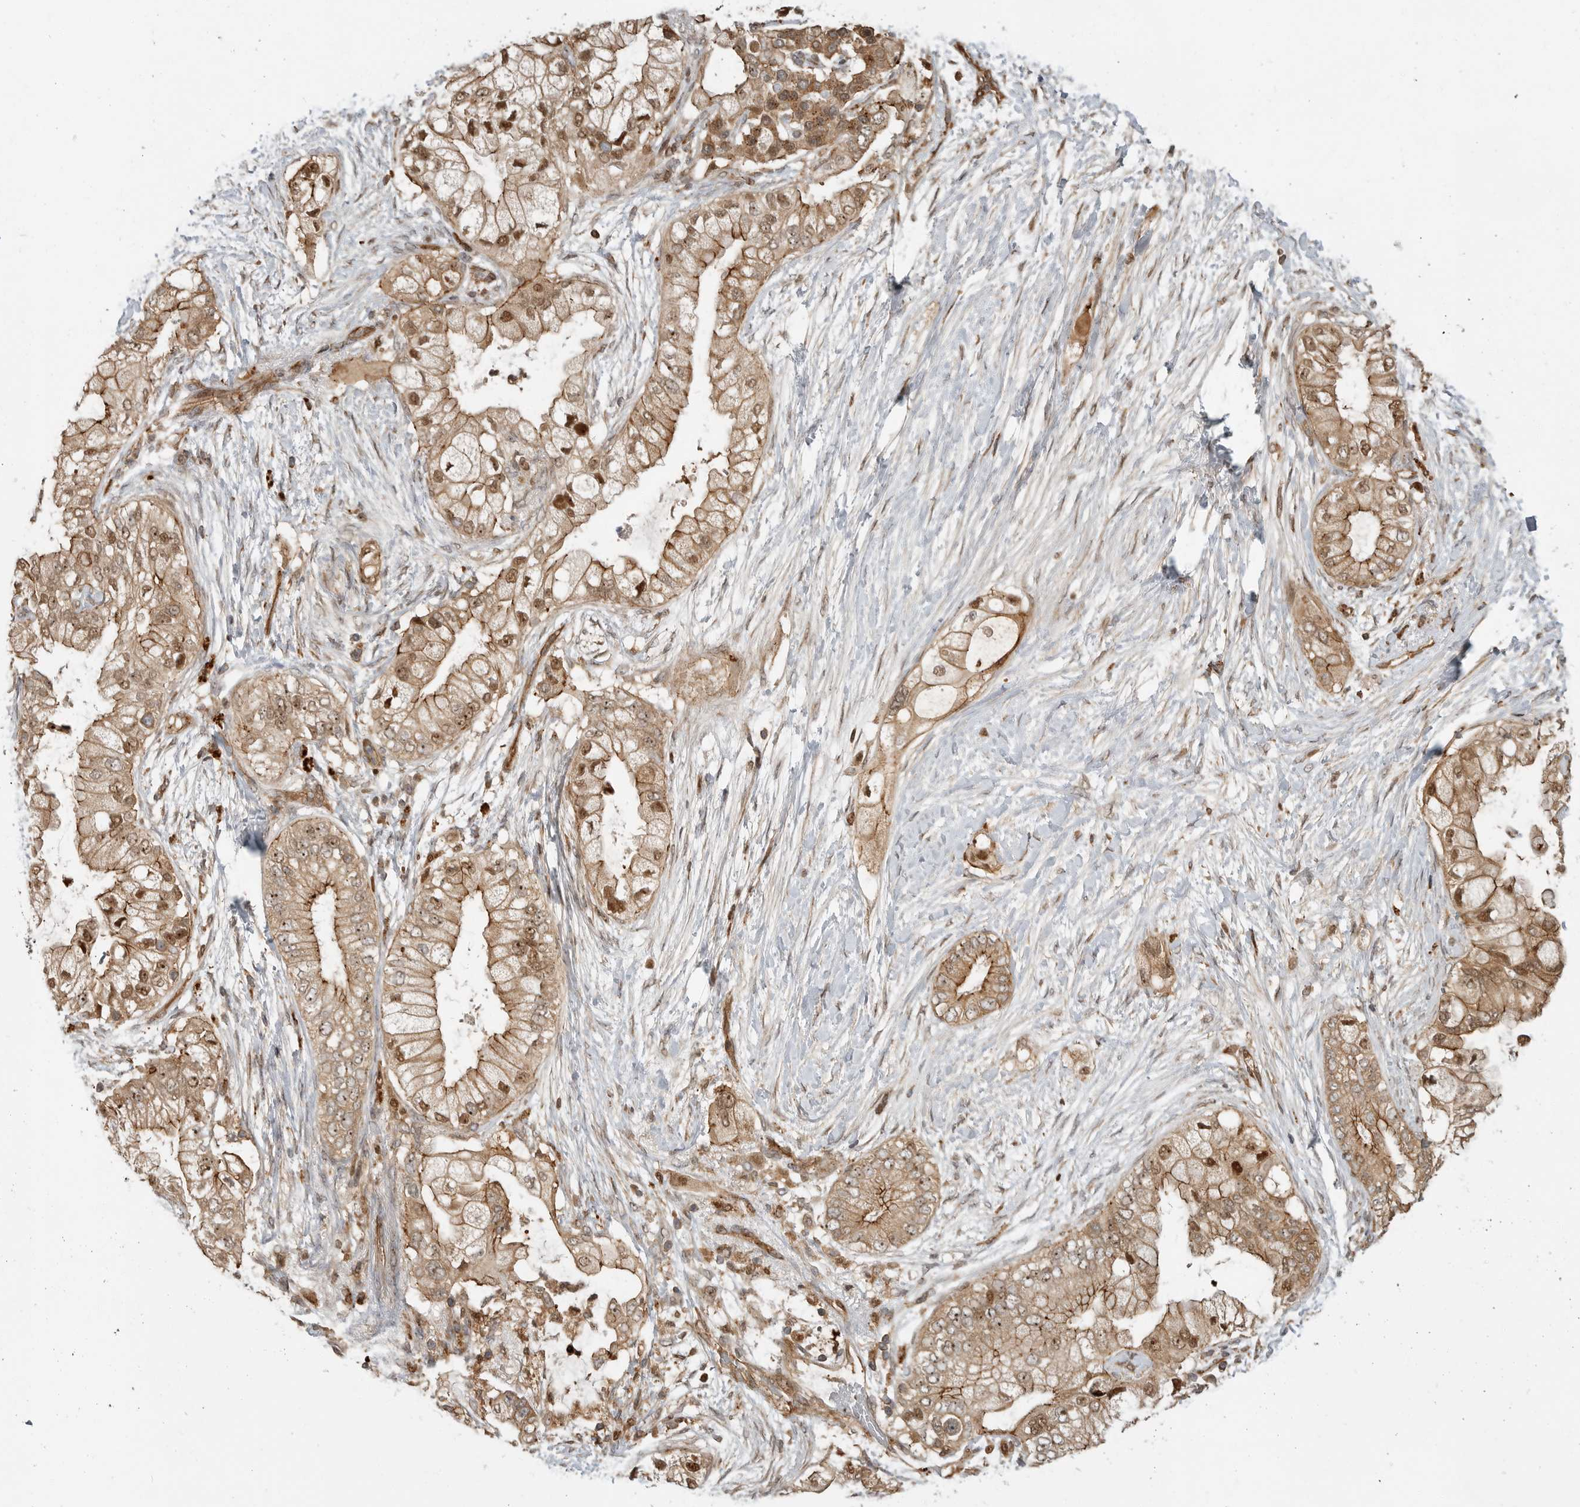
{"staining": {"intensity": "moderate", "quantity": ">75%", "location": "cytoplasmic/membranous,nuclear"}, "tissue": "pancreatic cancer", "cell_type": "Tumor cells", "image_type": "cancer", "snomed": [{"axis": "morphology", "description": "Adenocarcinoma, NOS"}, {"axis": "topography", "description": "Pancreas"}], "caption": "Adenocarcinoma (pancreatic) stained with a brown dye displays moderate cytoplasmic/membranous and nuclear positive staining in approximately >75% of tumor cells.", "gene": "STRAP", "patient": {"sex": "male", "age": 53}}